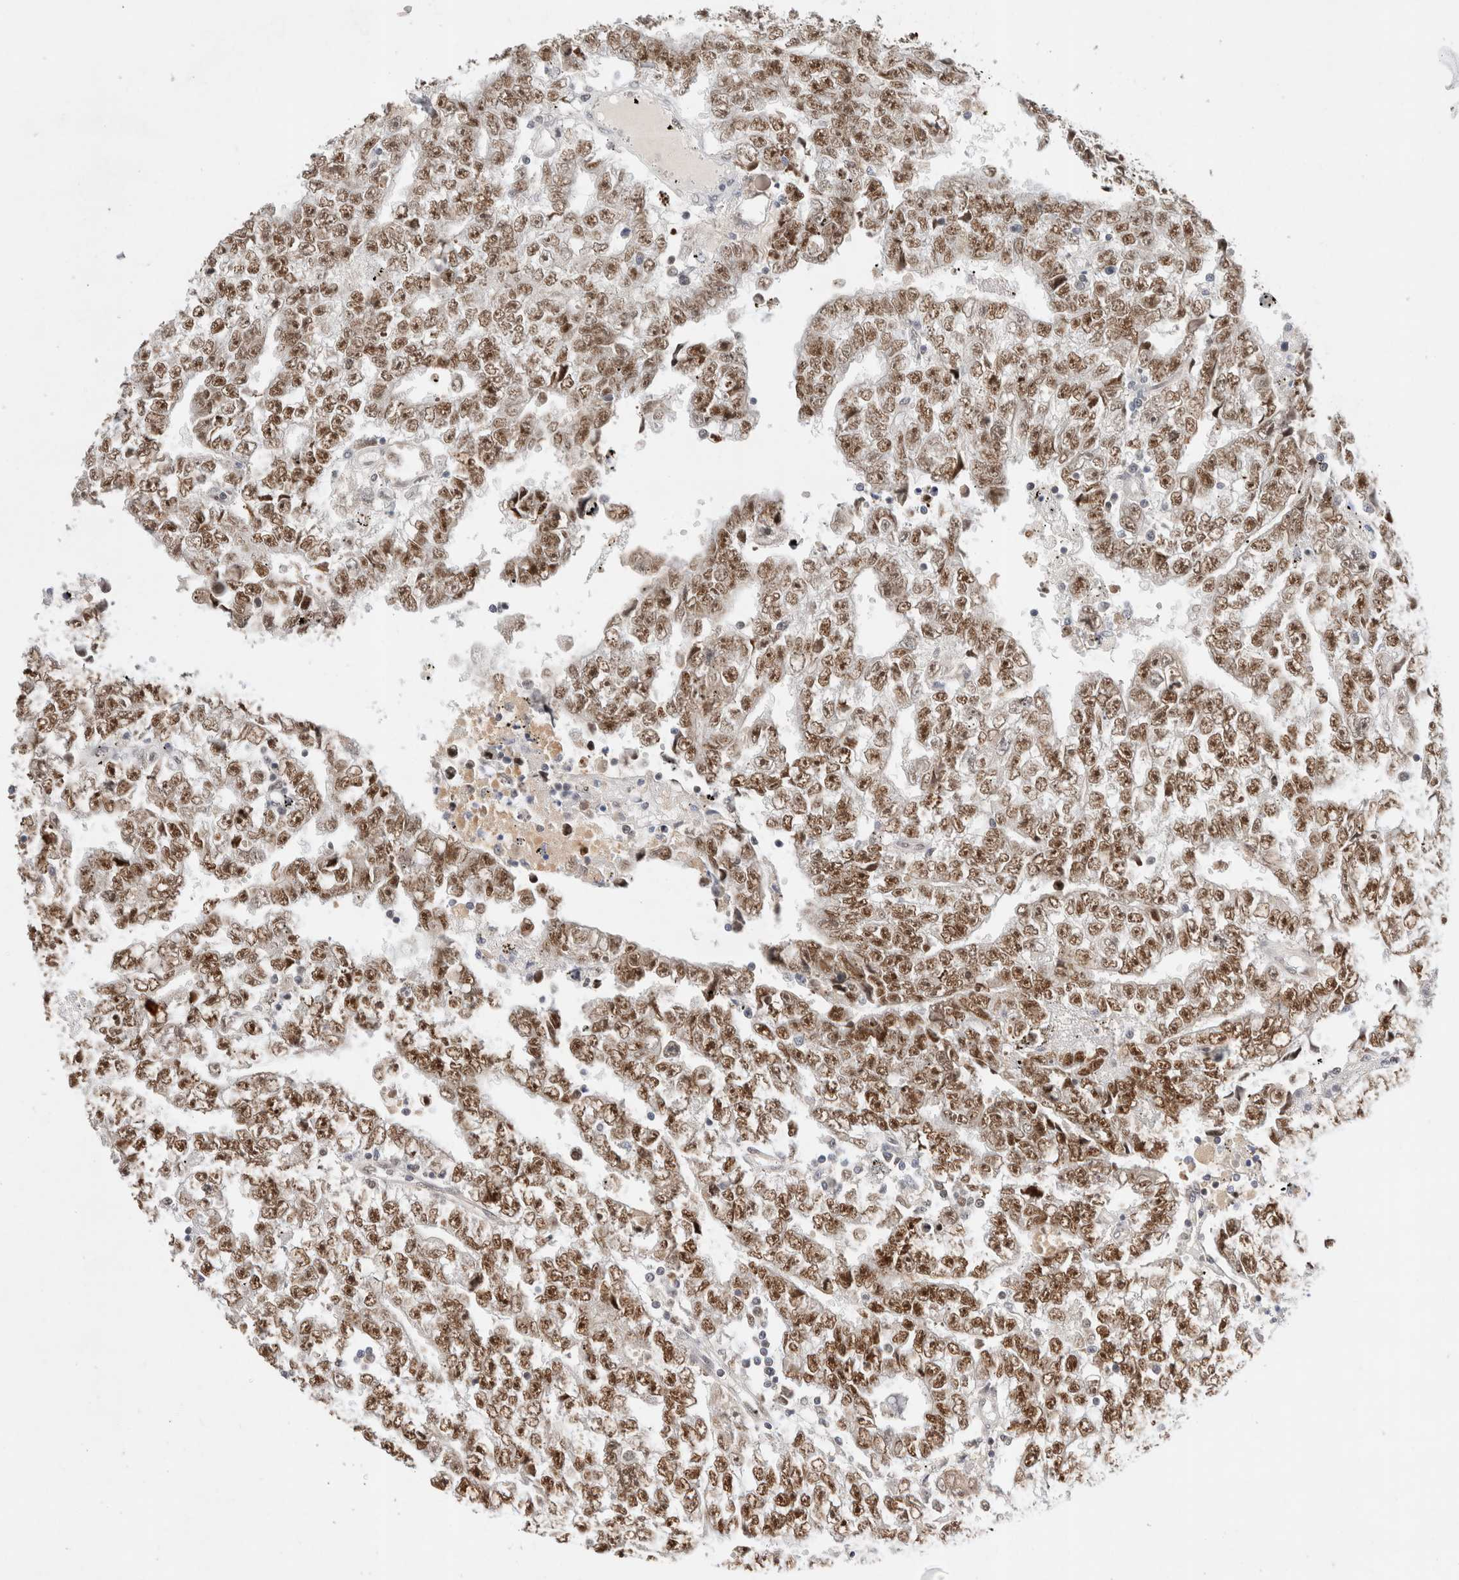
{"staining": {"intensity": "moderate", "quantity": ">75%", "location": "nuclear"}, "tissue": "testis cancer", "cell_type": "Tumor cells", "image_type": "cancer", "snomed": [{"axis": "morphology", "description": "Carcinoma, Embryonal, NOS"}, {"axis": "topography", "description": "Testis"}], "caption": "This is an image of immunohistochemistry staining of embryonal carcinoma (testis), which shows moderate positivity in the nuclear of tumor cells.", "gene": "GTF2I", "patient": {"sex": "male", "age": 25}}